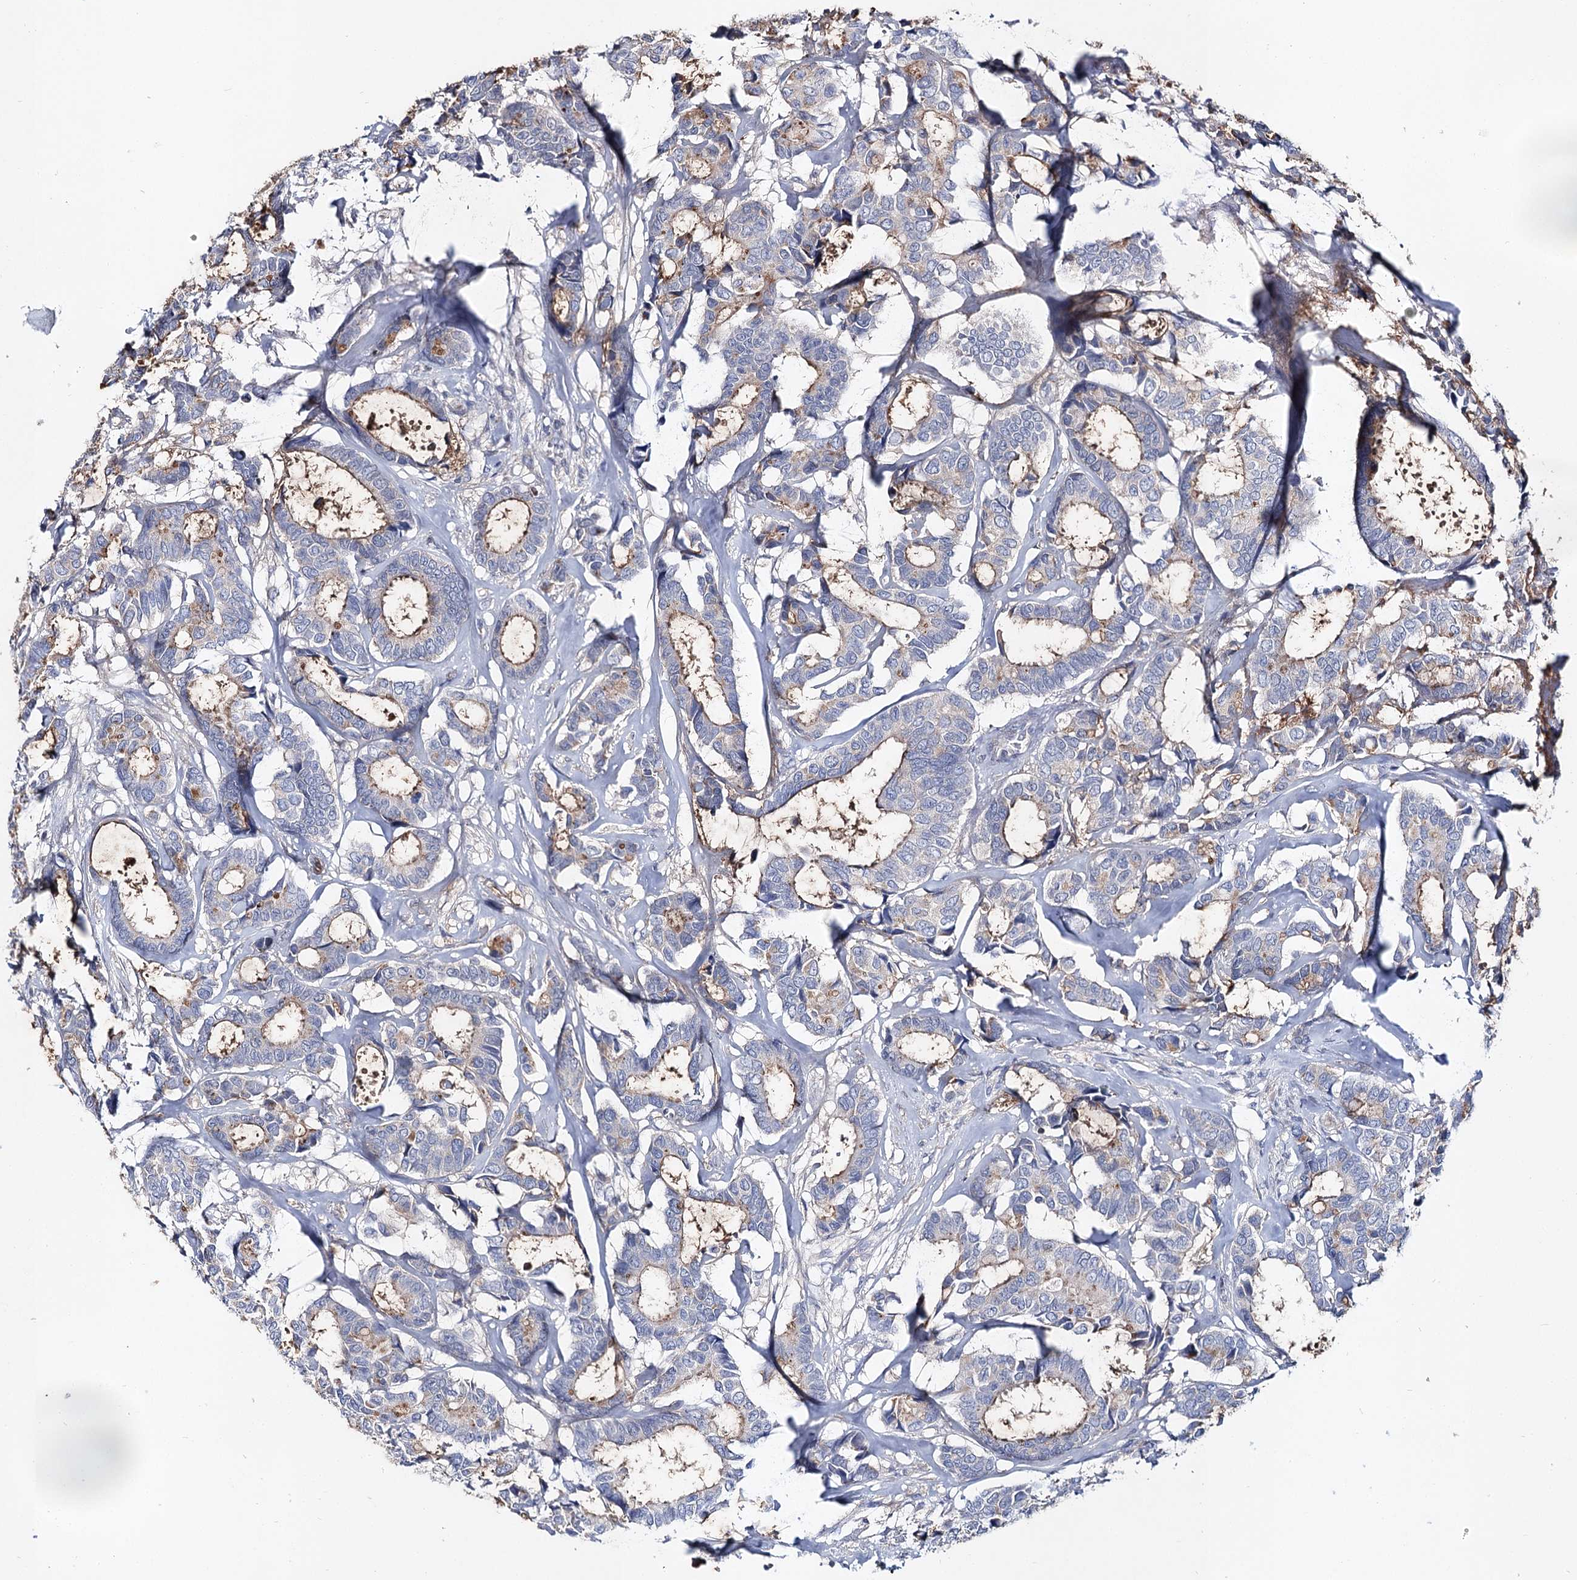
{"staining": {"intensity": "moderate", "quantity": "<25%", "location": "cytoplasmic/membranous"}, "tissue": "breast cancer", "cell_type": "Tumor cells", "image_type": "cancer", "snomed": [{"axis": "morphology", "description": "Duct carcinoma"}, {"axis": "topography", "description": "Breast"}], "caption": "The immunohistochemical stain shows moderate cytoplasmic/membranous staining in tumor cells of invasive ductal carcinoma (breast) tissue. The staining was performed using DAB to visualize the protein expression in brown, while the nuclei were stained in blue with hematoxylin (Magnification: 20x).", "gene": "UGP2", "patient": {"sex": "female", "age": 87}}